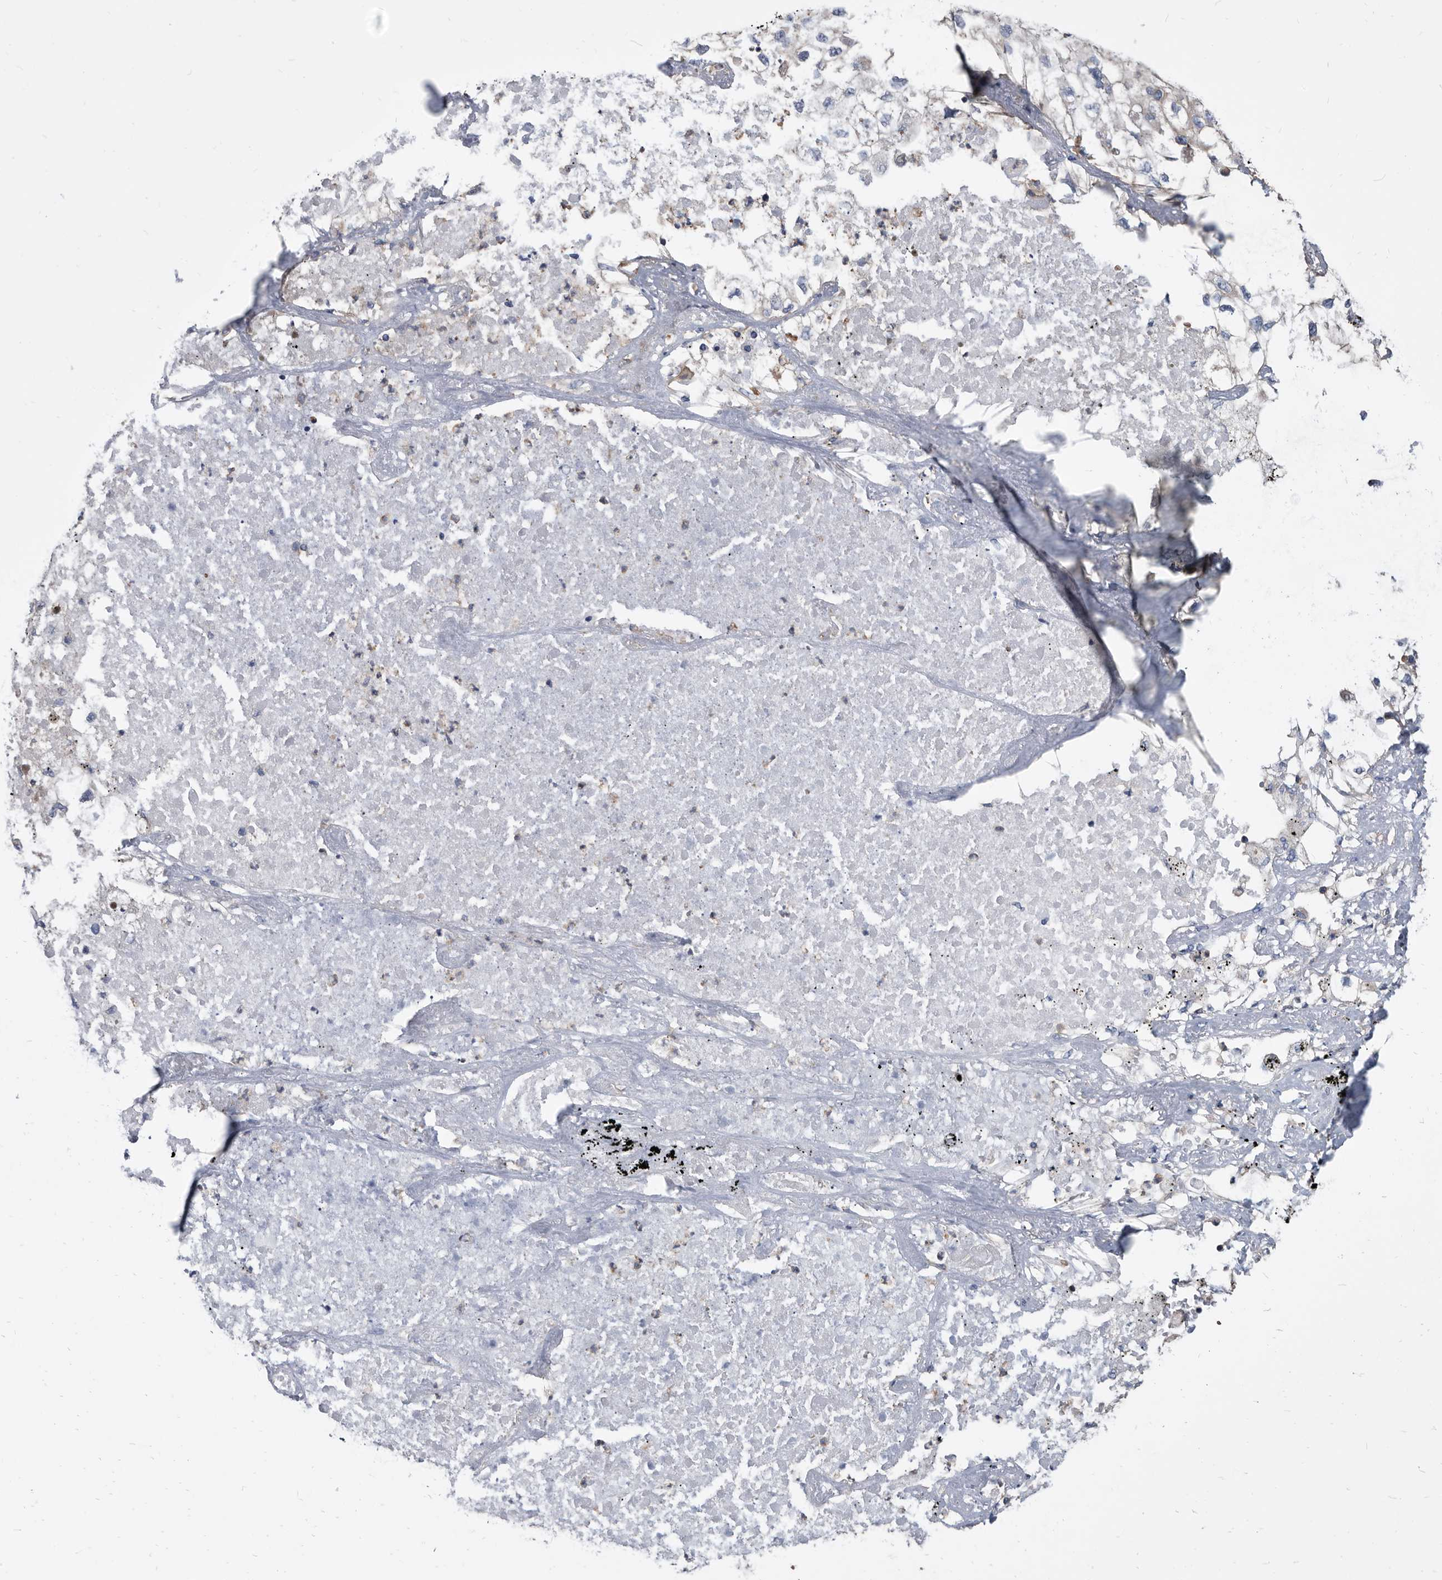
{"staining": {"intensity": "negative", "quantity": "none", "location": "none"}, "tissue": "lung cancer", "cell_type": "Tumor cells", "image_type": "cancer", "snomed": [{"axis": "morphology", "description": "Adenocarcinoma, NOS"}, {"axis": "topography", "description": "Lung"}], "caption": "The micrograph shows no significant positivity in tumor cells of lung cancer. The staining is performed using DAB (3,3'-diaminobenzidine) brown chromogen with nuclei counter-stained in using hematoxylin.", "gene": "APEH", "patient": {"sex": "male", "age": 63}}